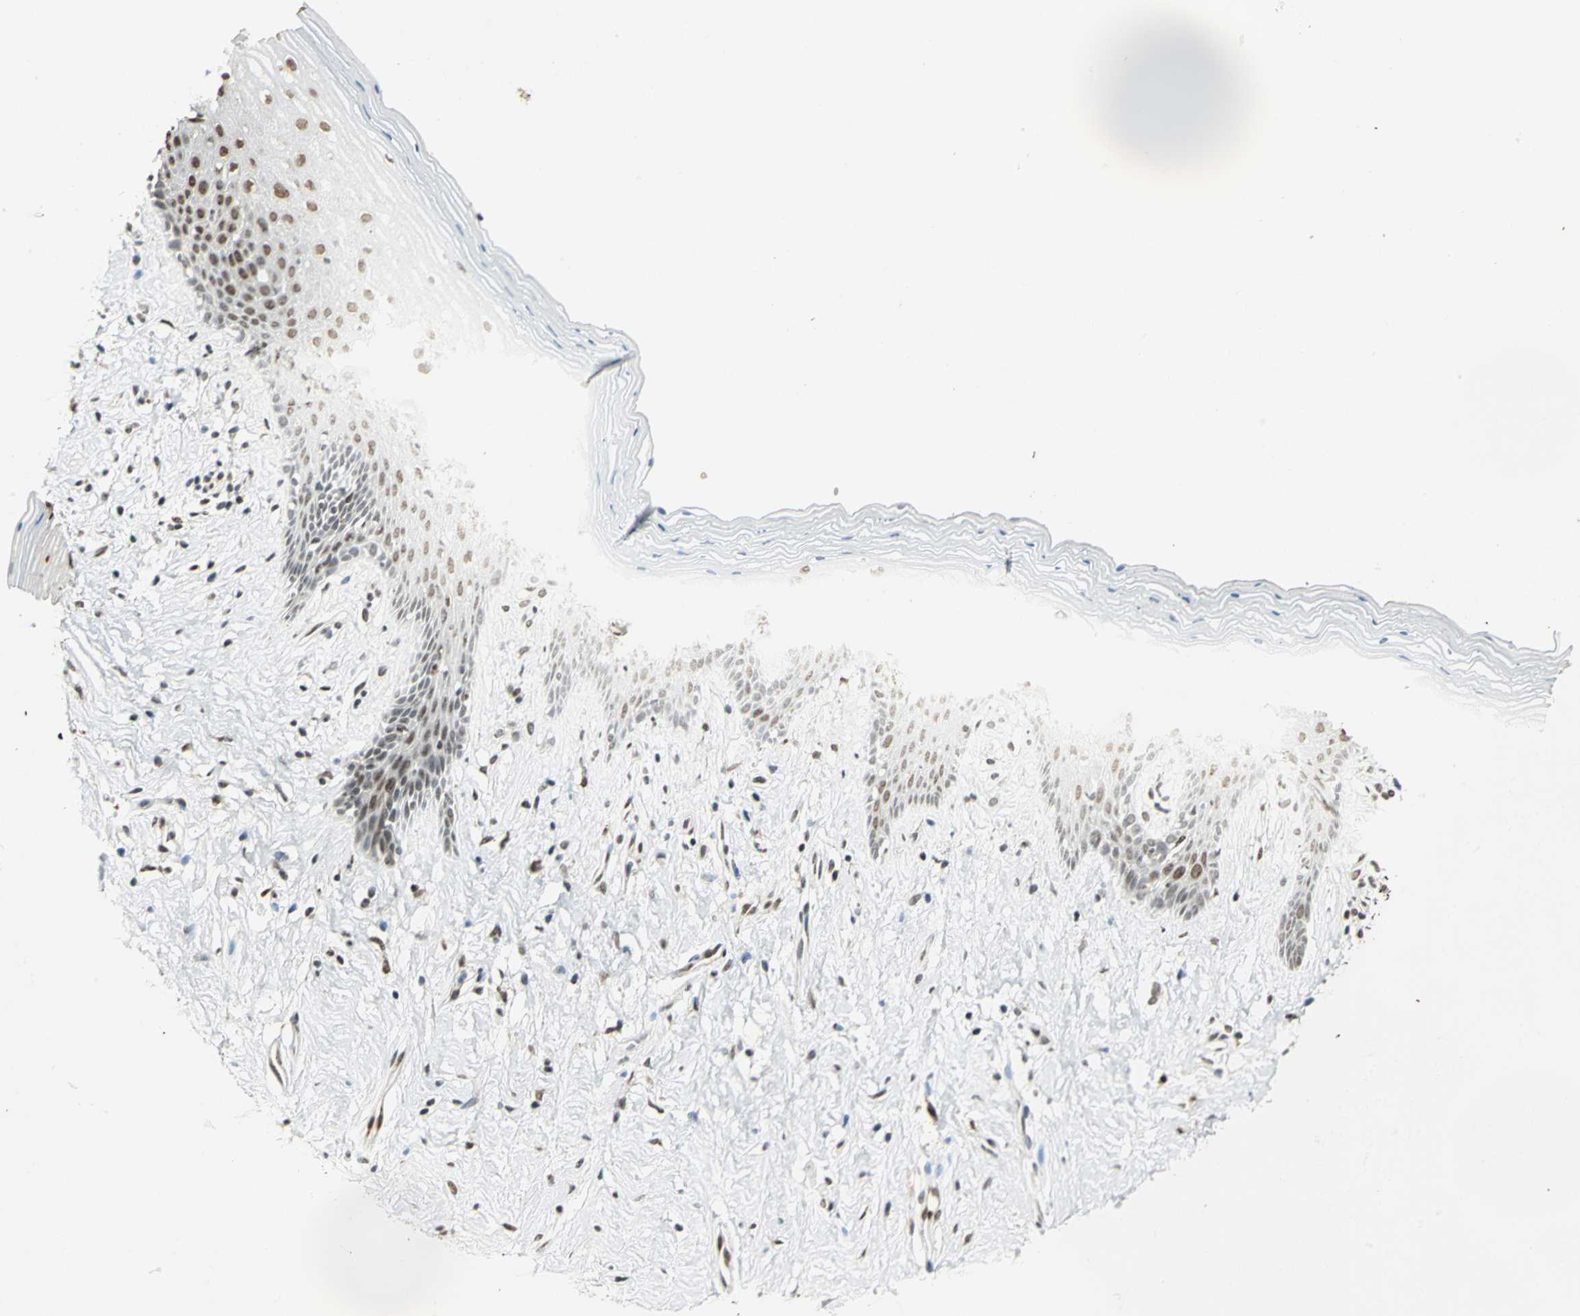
{"staining": {"intensity": "negative", "quantity": "none", "location": "none"}, "tissue": "vagina", "cell_type": "Squamous epithelial cells", "image_type": "normal", "snomed": [{"axis": "morphology", "description": "Normal tissue, NOS"}, {"axis": "topography", "description": "Vagina"}], "caption": "Immunohistochemical staining of benign human vagina shows no significant staining in squamous epithelial cells.", "gene": "DDX5", "patient": {"sex": "female", "age": 44}}